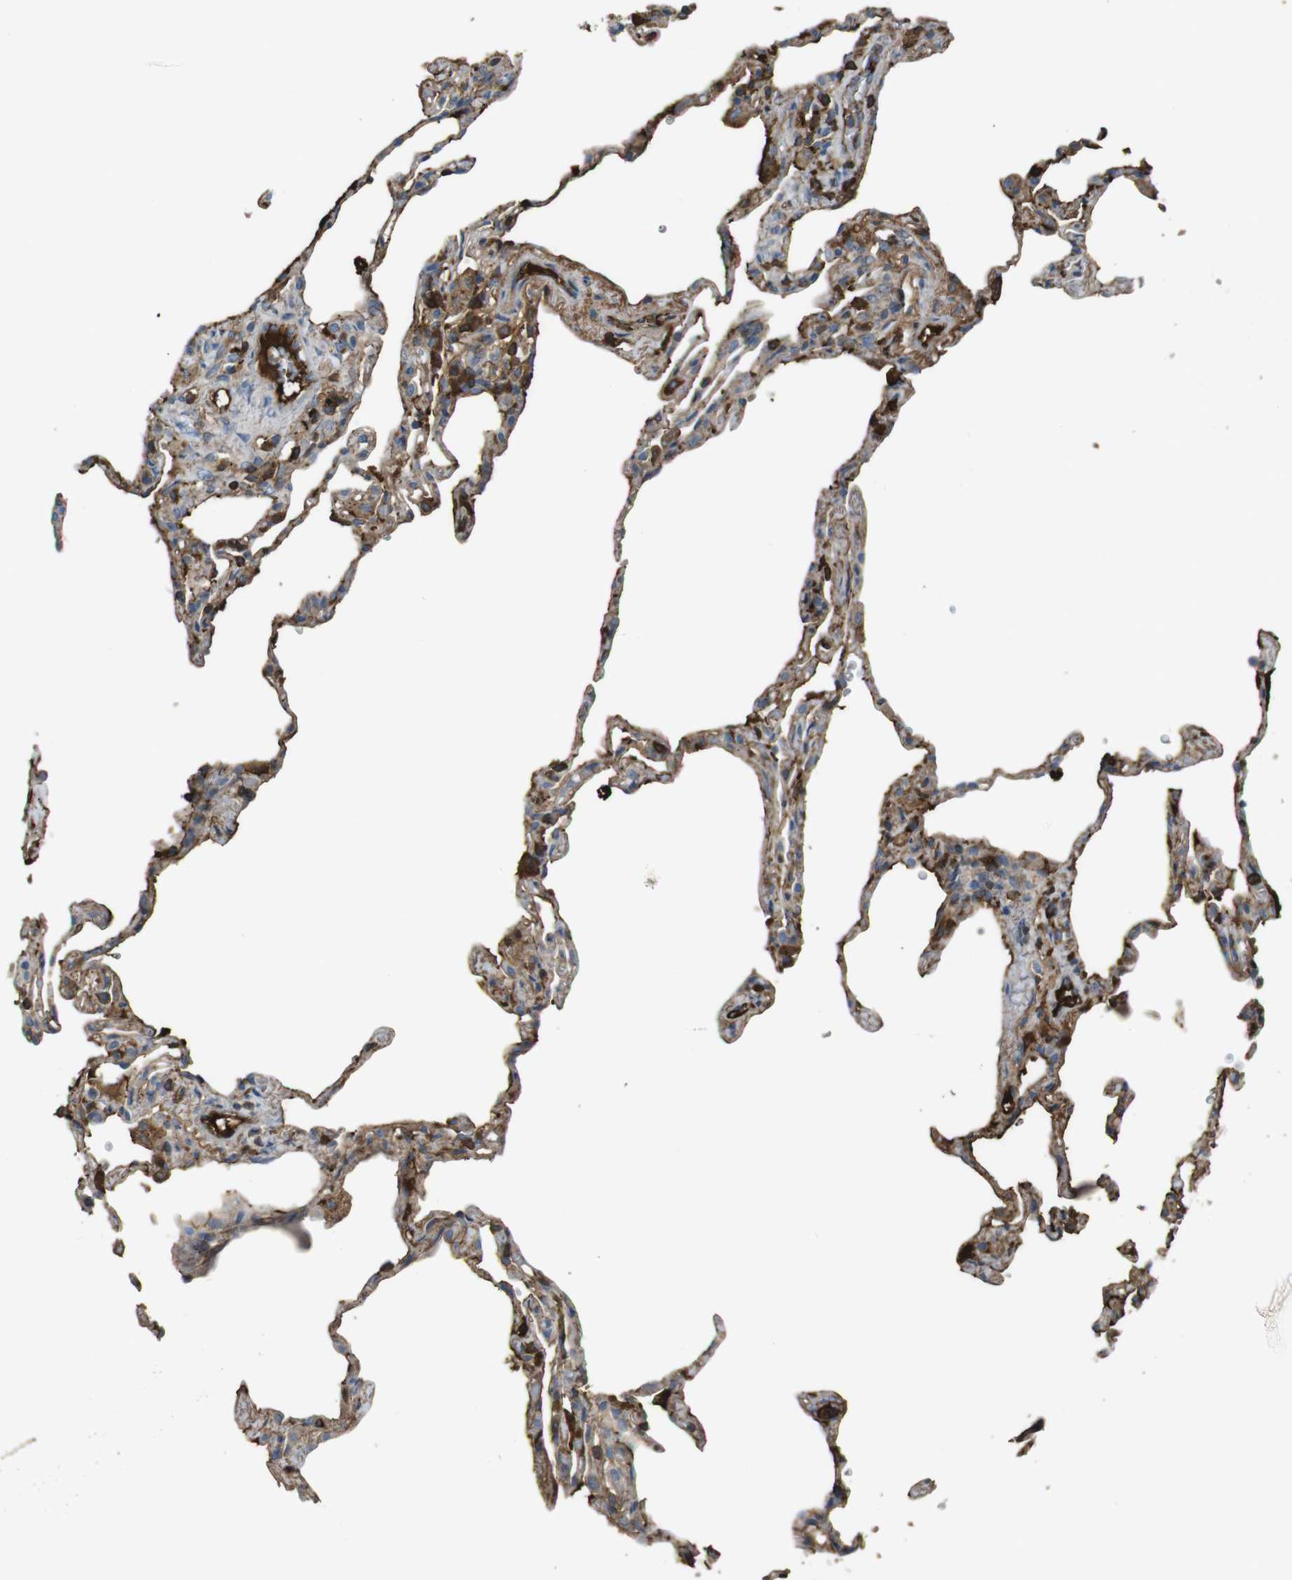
{"staining": {"intensity": "moderate", "quantity": "25%-75%", "location": "cytoplasmic/membranous"}, "tissue": "lung", "cell_type": "Alveolar cells", "image_type": "normal", "snomed": [{"axis": "morphology", "description": "Normal tissue, NOS"}, {"axis": "topography", "description": "Lung"}], "caption": "The micrograph displays staining of normal lung, revealing moderate cytoplasmic/membranous protein expression (brown color) within alveolar cells.", "gene": "LTBP4", "patient": {"sex": "male", "age": 59}}